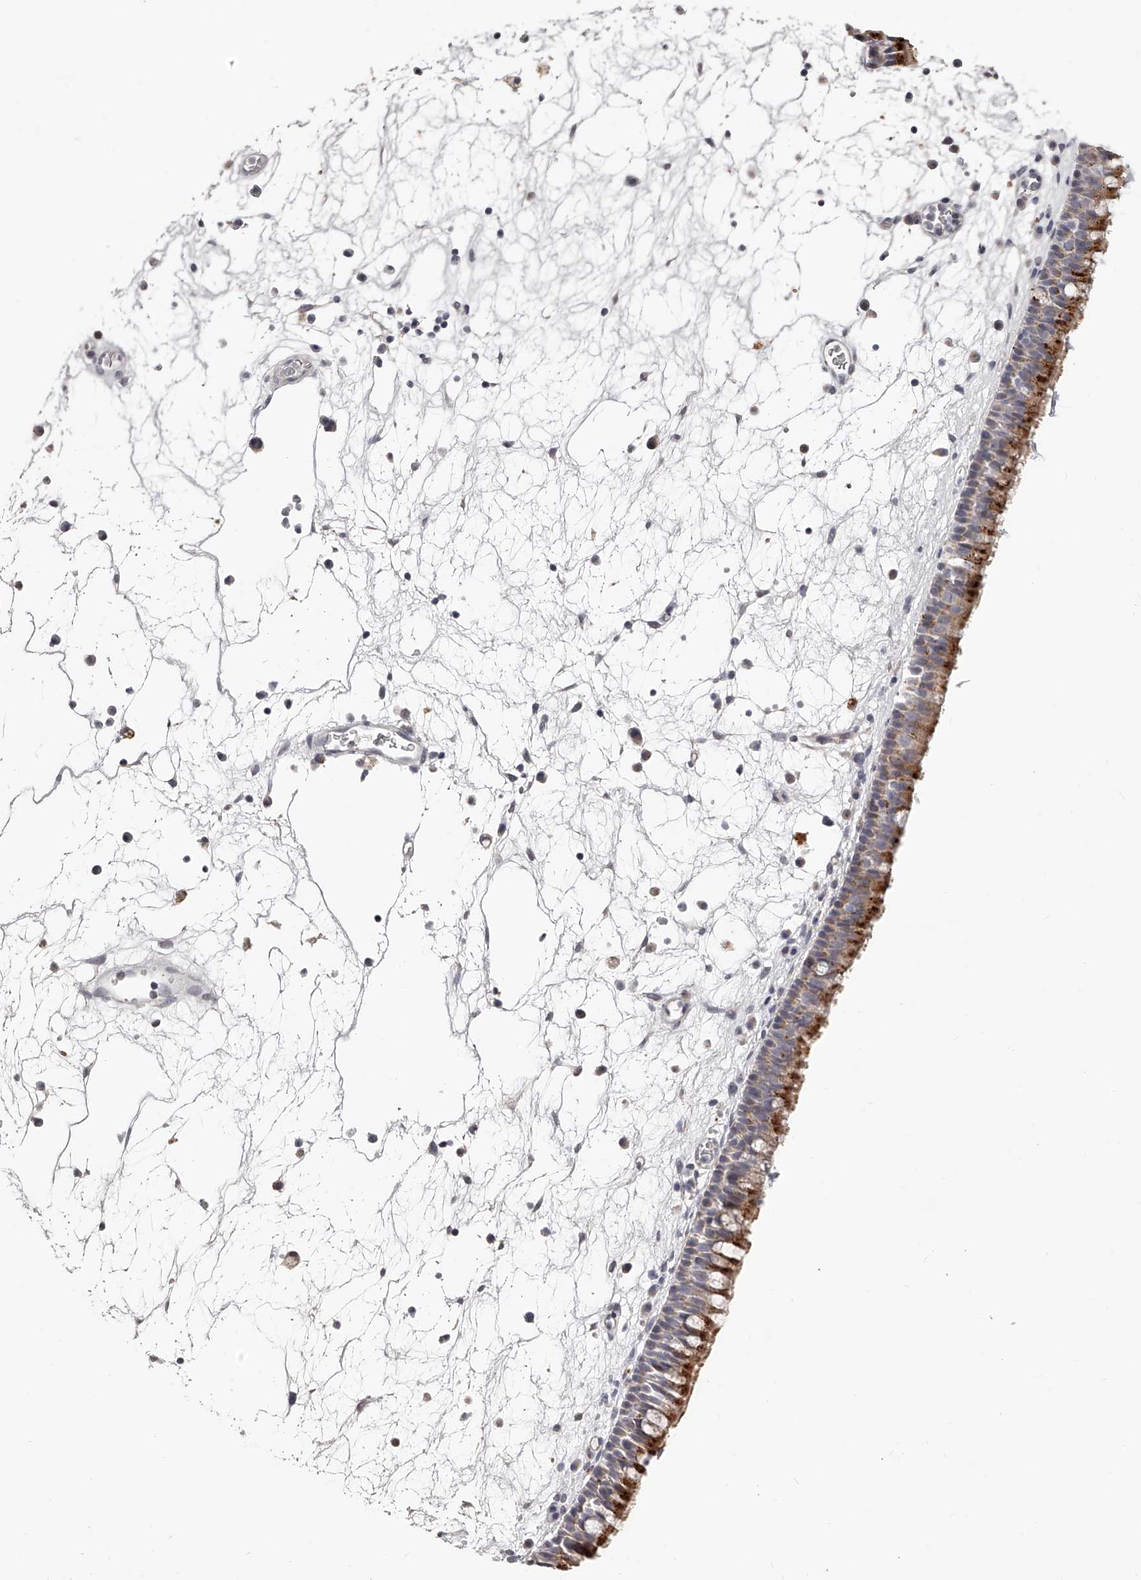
{"staining": {"intensity": "strong", "quantity": "25%-75%", "location": "cytoplasmic/membranous"}, "tissue": "nasopharynx", "cell_type": "Respiratory epithelial cells", "image_type": "normal", "snomed": [{"axis": "morphology", "description": "Normal tissue, NOS"}, {"axis": "morphology", "description": "Inflammation, NOS"}, {"axis": "morphology", "description": "Malignant melanoma, Metastatic site"}, {"axis": "topography", "description": "Nasopharynx"}], "caption": "Nasopharynx stained for a protein (brown) displays strong cytoplasmic/membranous positive staining in approximately 25%-75% of respiratory epithelial cells.", "gene": "SLC35D3", "patient": {"sex": "male", "age": 70}}